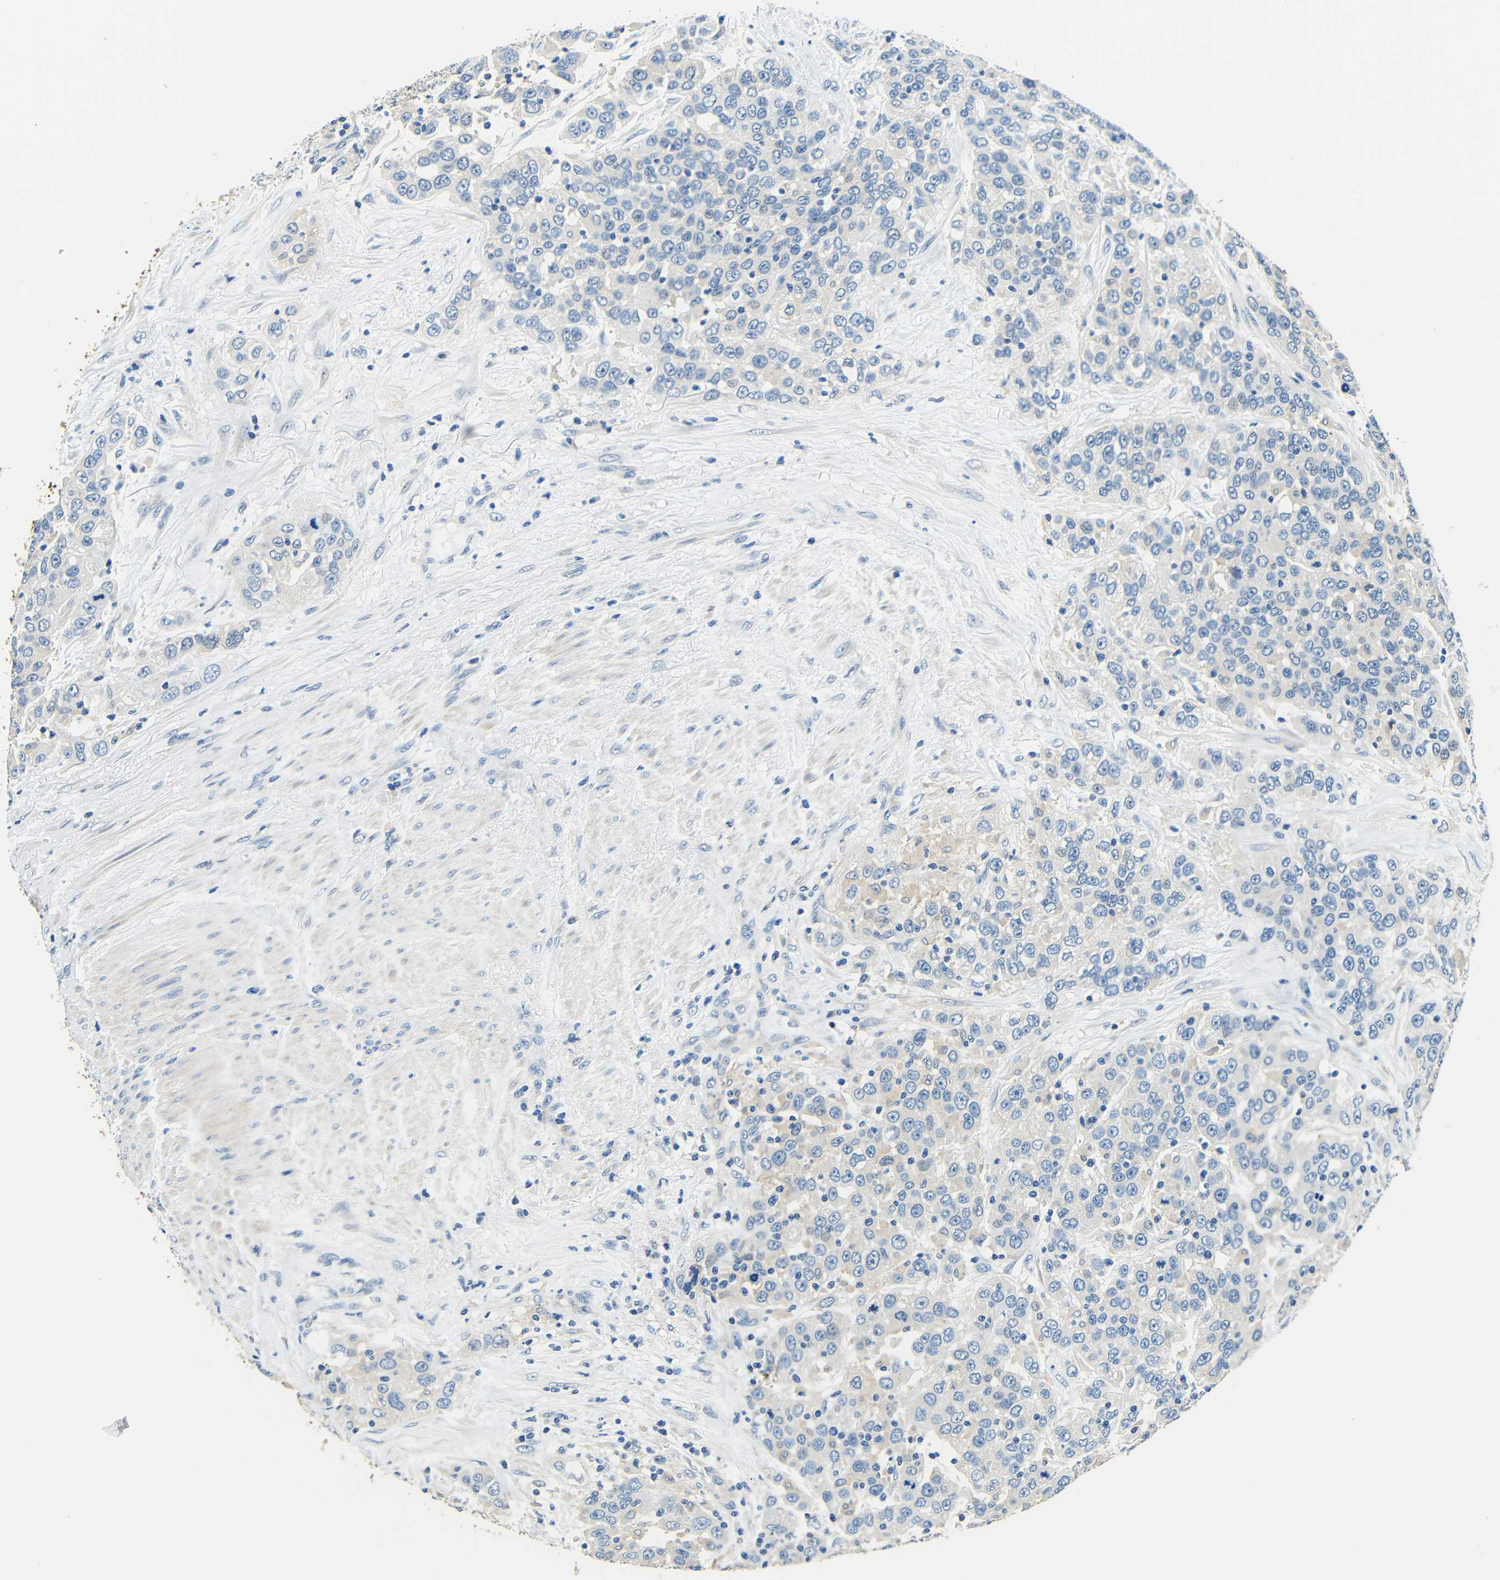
{"staining": {"intensity": "negative", "quantity": "none", "location": "none"}, "tissue": "urothelial cancer", "cell_type": "Tumor cells", "image_type": "cancer", "snomed": [{"axis": "morphology", "description": "Urothelial carcinoma, High grade"}, {"axis": "topography", "description": "Urinary bladder"}], "caption": "IHC micrograph of neoplastic tissue: human urothelial cancer stained with DAB (3,3'-diaminobenzidine) displays no significant protein expression in tumor cells.", "gene": "FMO5", "patient": {"sex": "female", "age": 80}}